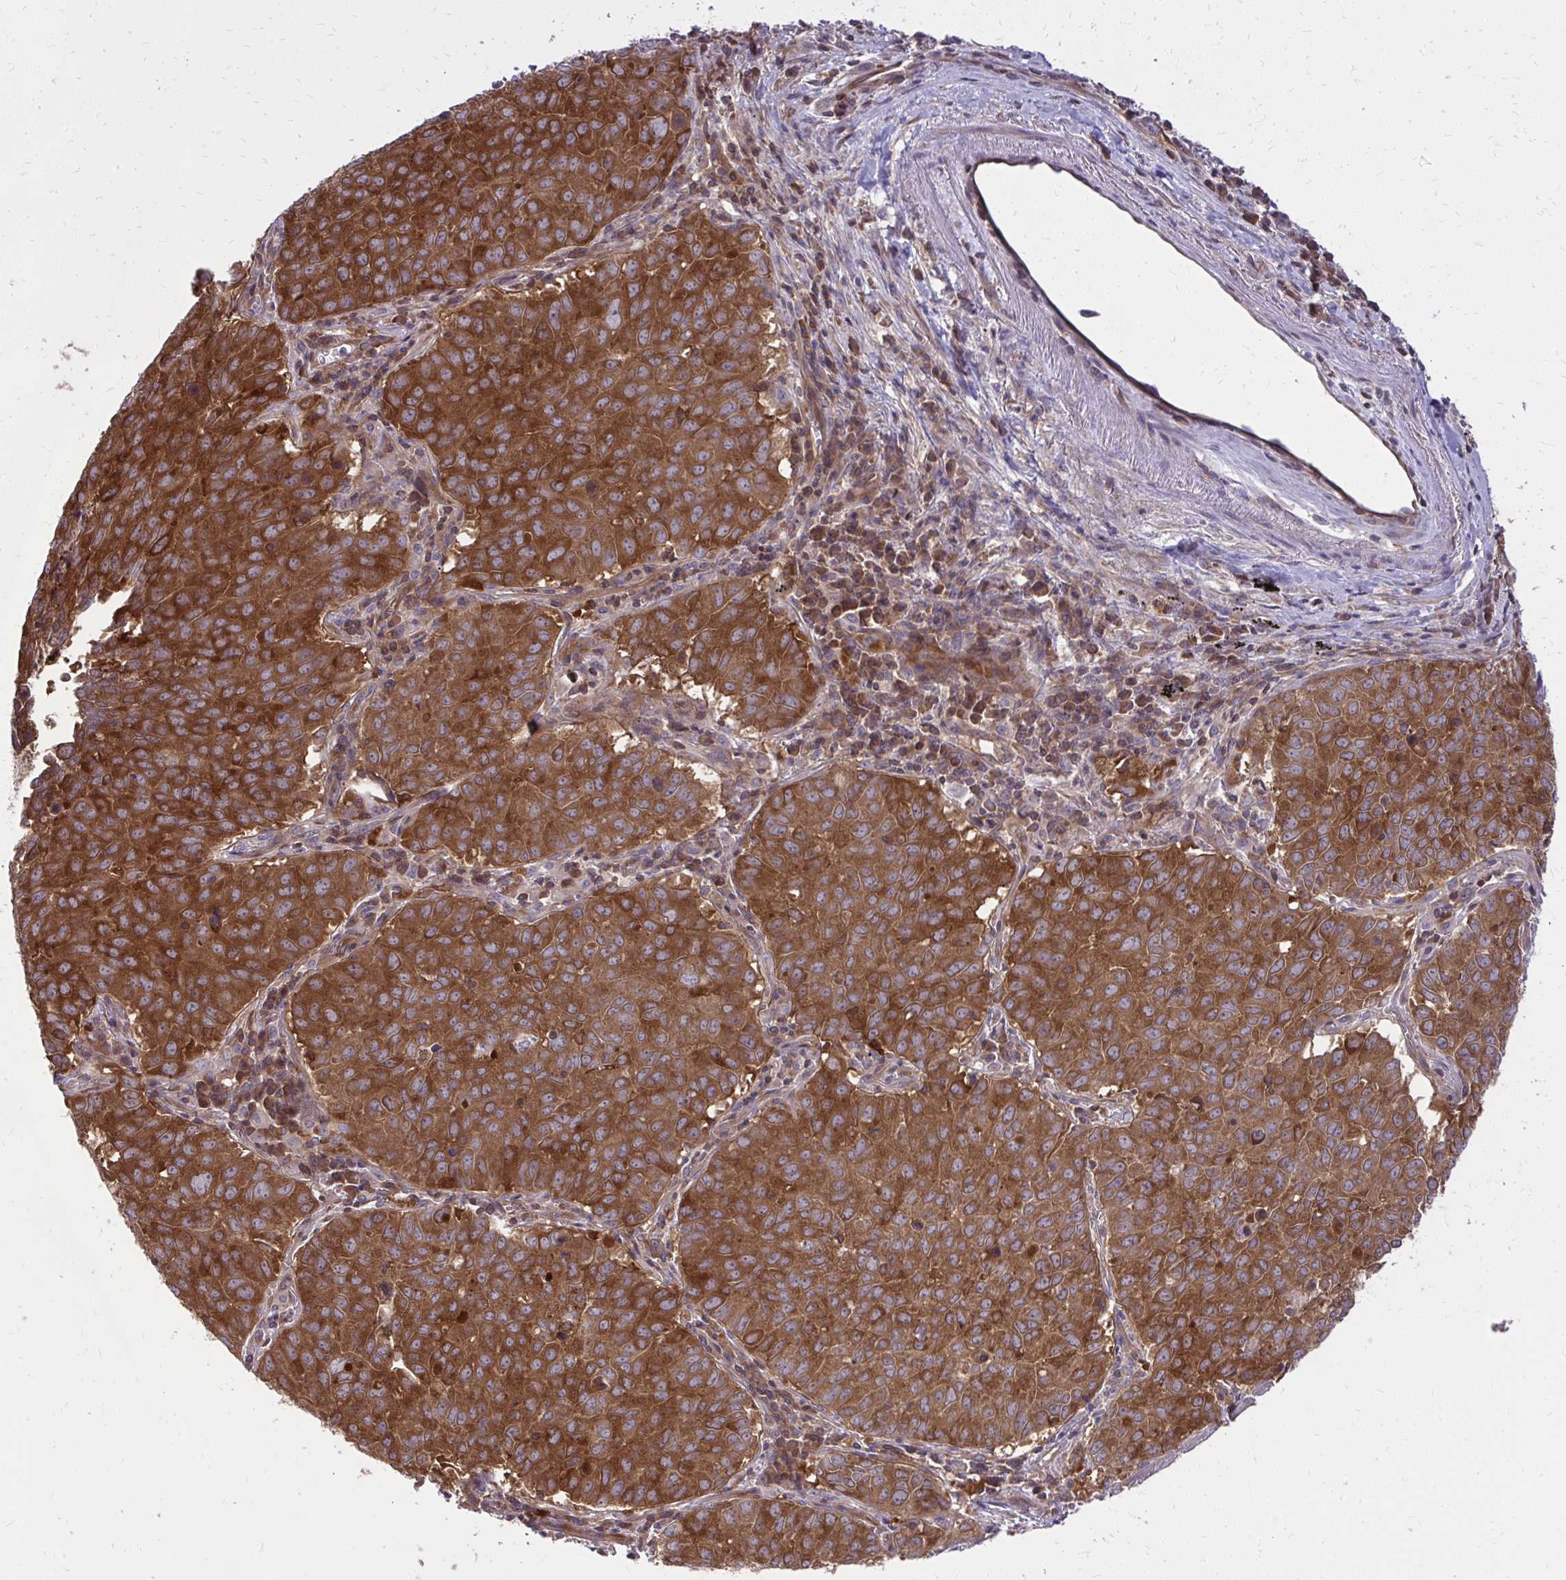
{"staining": {"intensity": "strong", "quantity": ">75%", "location": "cytoplasmic/membranous"}, "tissue": "lung cancer", "cell_type": "Tumor cells", "image_type": "cancer", "snomed": [{"axis": "morphology", "description": "Adenocarcinoma, NOS"}, {"axis": "topography", "description": "Lung"}], "caption": "A high amount of strong cytoplasmic/membranous positivity is seen in approximately >75% of tumor cells in lung cancer tissue. (Stains: DAB in brown, nuclei in blue, Microscopy: brightfield microscopy at high magnification).", "gene": "PPP5C", "patient": {"sex": "female", "age": 50}}